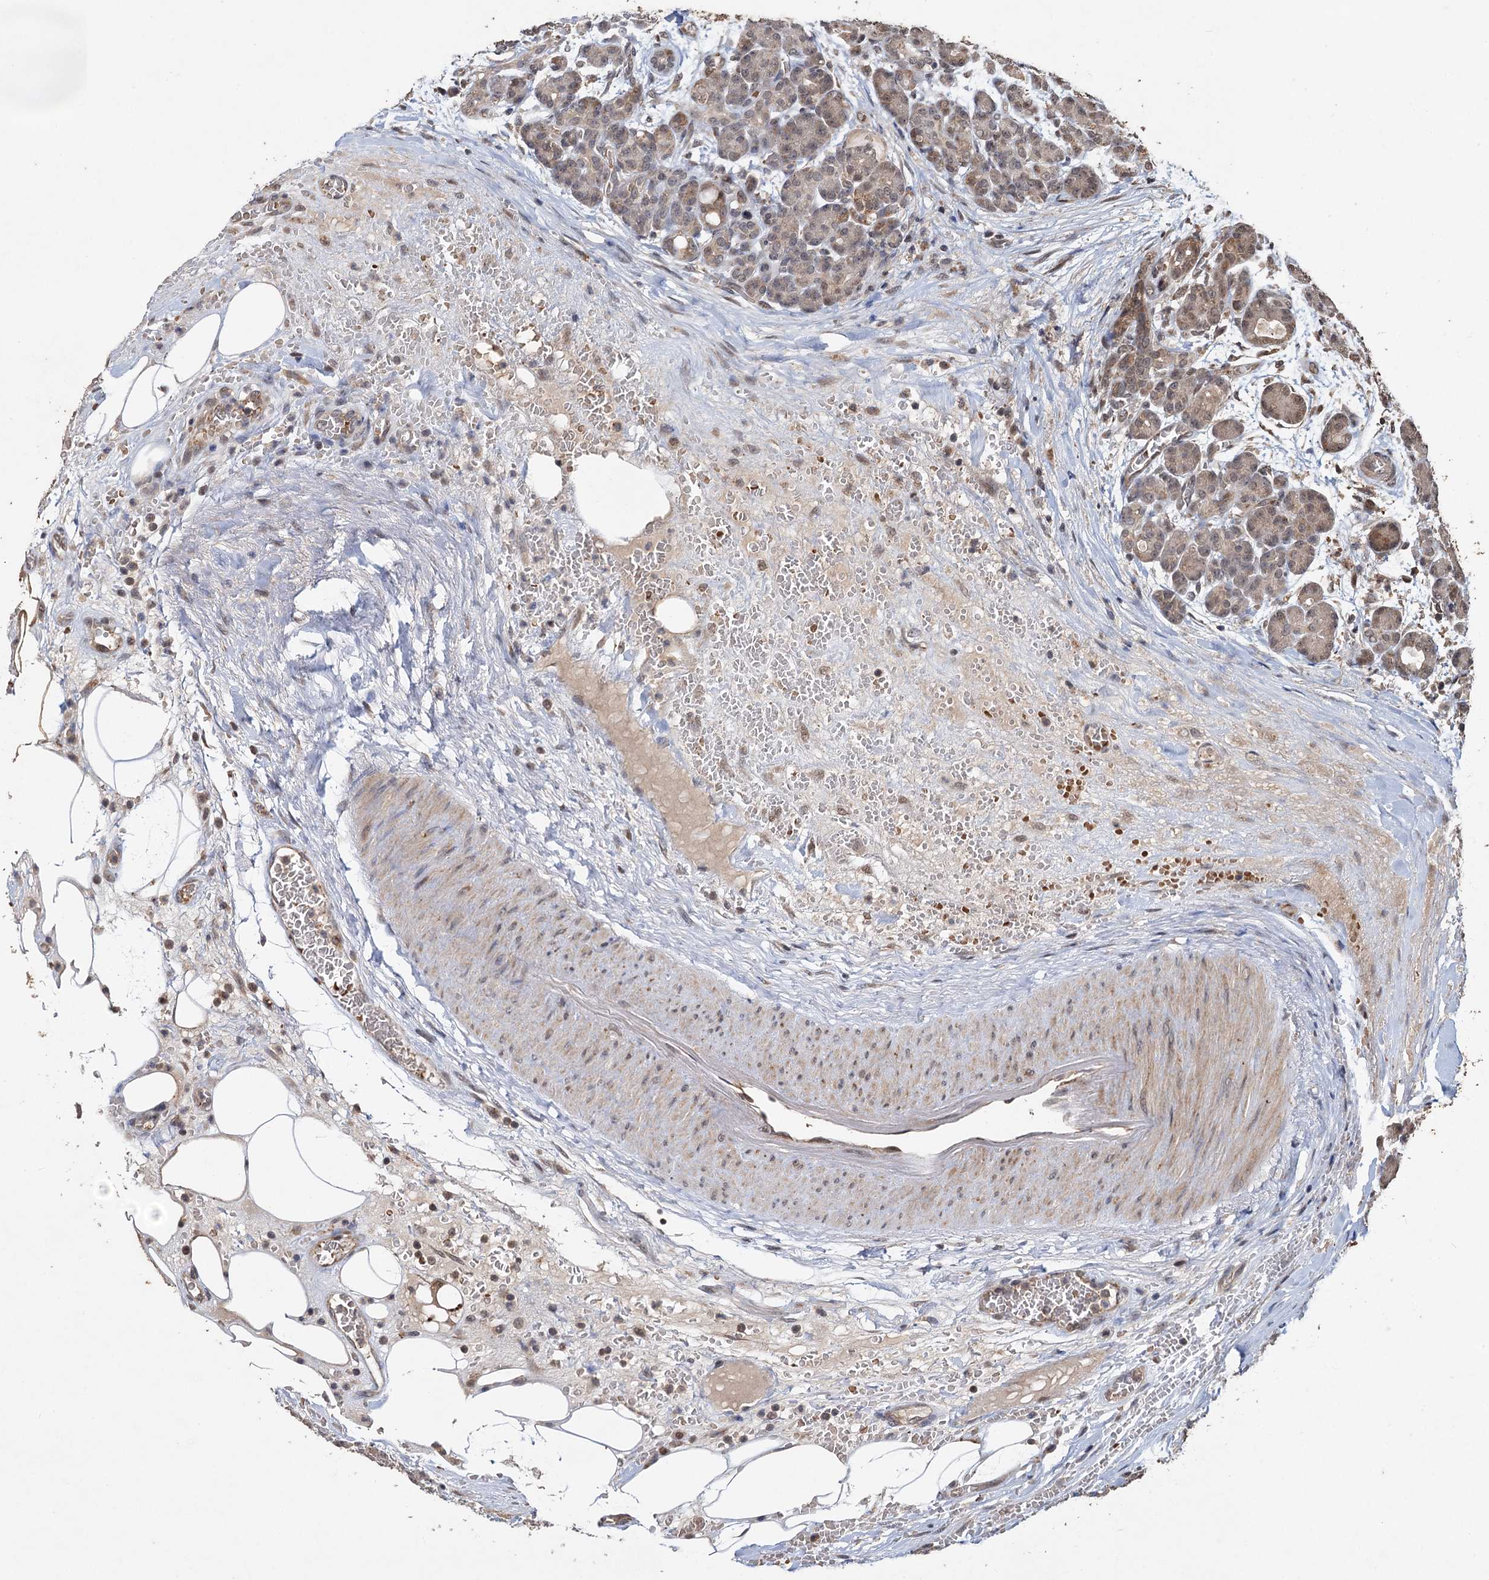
{"staining": {"intensity": "moderate", "quantity": "25%-75%", "location": "cytoplasmic/membranous,nuclear"}, "tissue": "pancreas", "cell_type": "Exocrine glandular cells", "image_type": "normal", "snomed": [{"axis": "morphology", "description": "Normal tissue, NOS"}, {"axis": "topography", "description": "Pancreas"}], "caption": "Brown immunohistochemical staining in unremarkable human pancreas exhibits moderate cytoplasmic/membranous,nuclear expression in approximately 25%-75% of exocrine glandular cells.", "gene": "REP15", "patient": {"sex": "male", "age": 63}}